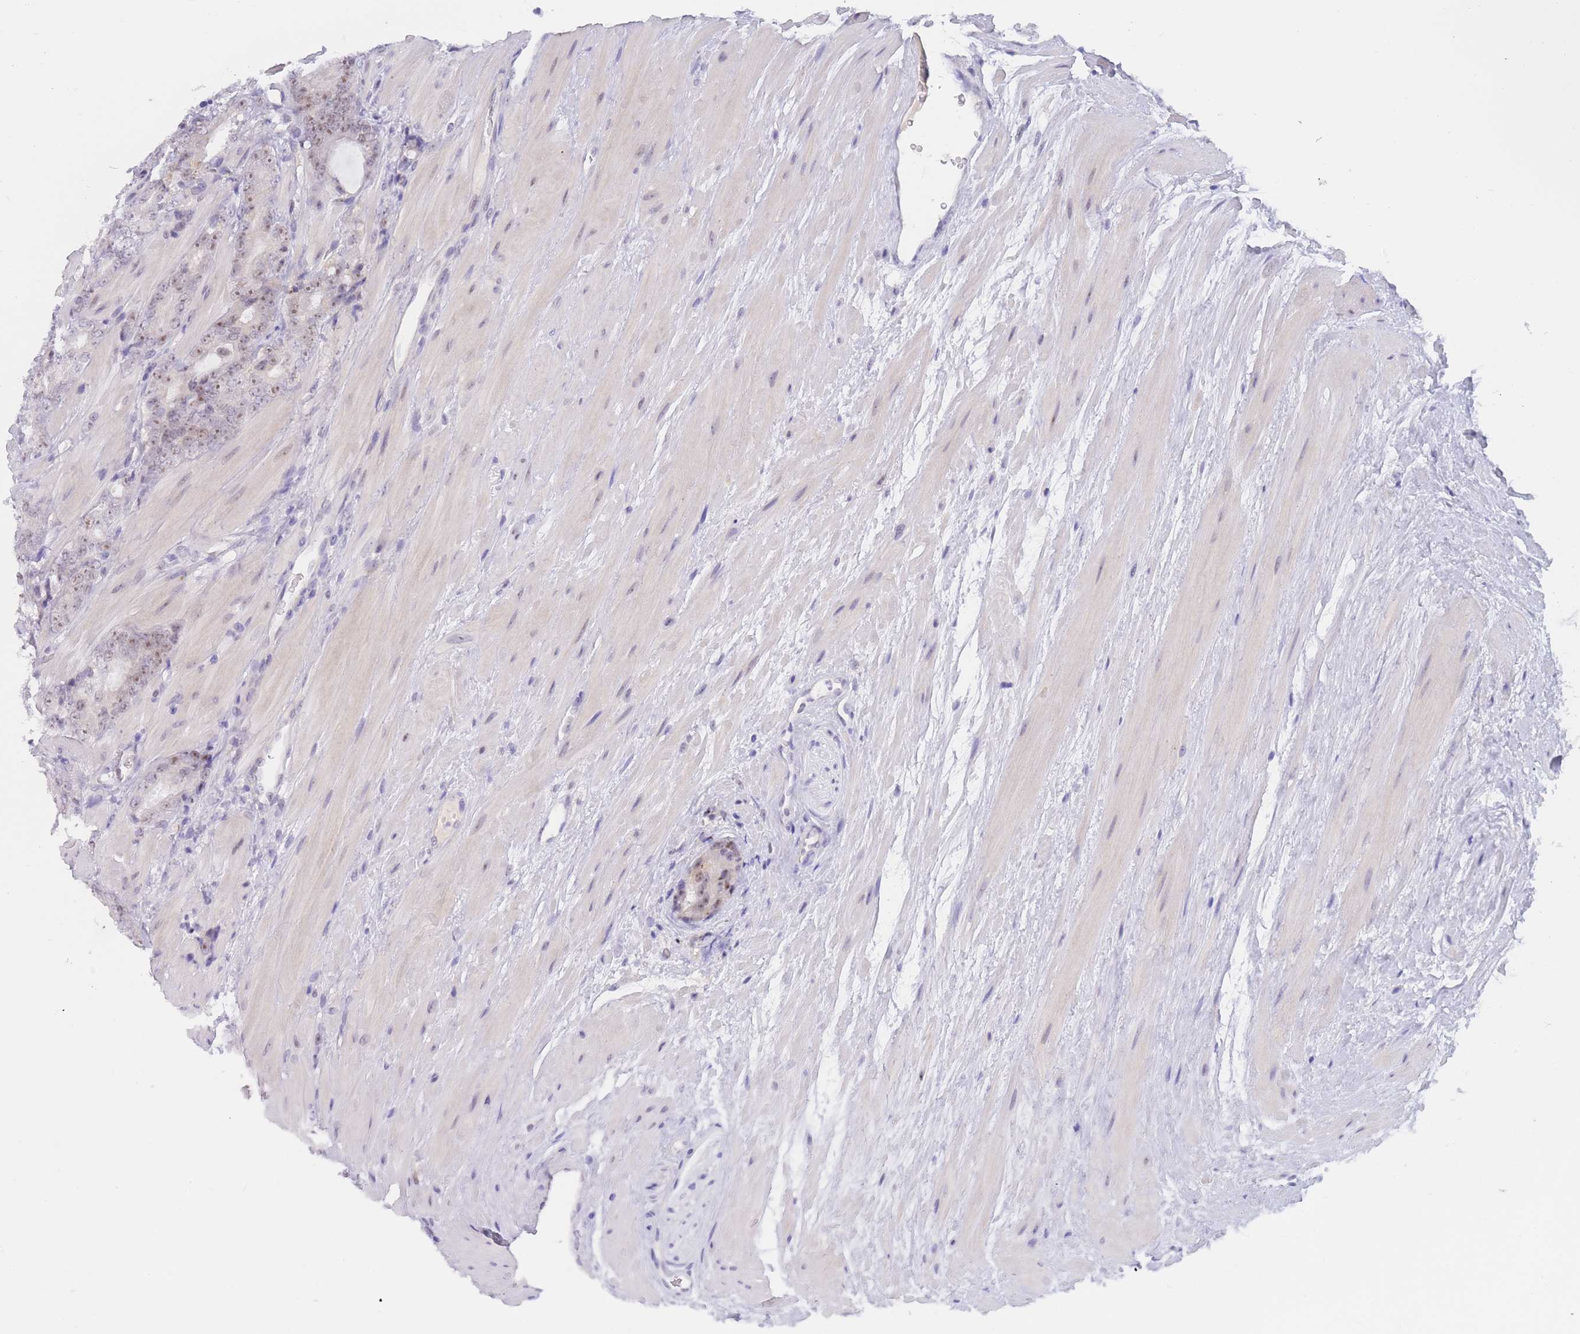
{"staining": {"intensity": "moderate", "quantity": "<25%", "location": "nuclear"}, "tissue": "prostate cancer", "cell_type": "Tumor cells", "image_type": "cancer", "snomed": [{"axis": "morphology", "description": "Adenocarcinoma, High grade"}, {"axis": "topography", "description": "Prostate"}], "caption": "Prostate high-grade adenocarcinoma tissue shows moderate nuclear positivity in approximately <25% of tumor cells, visualized by immunohistochemistry.", "gene": "BOP1", "patient": {"sex": "male", "age": 62}}